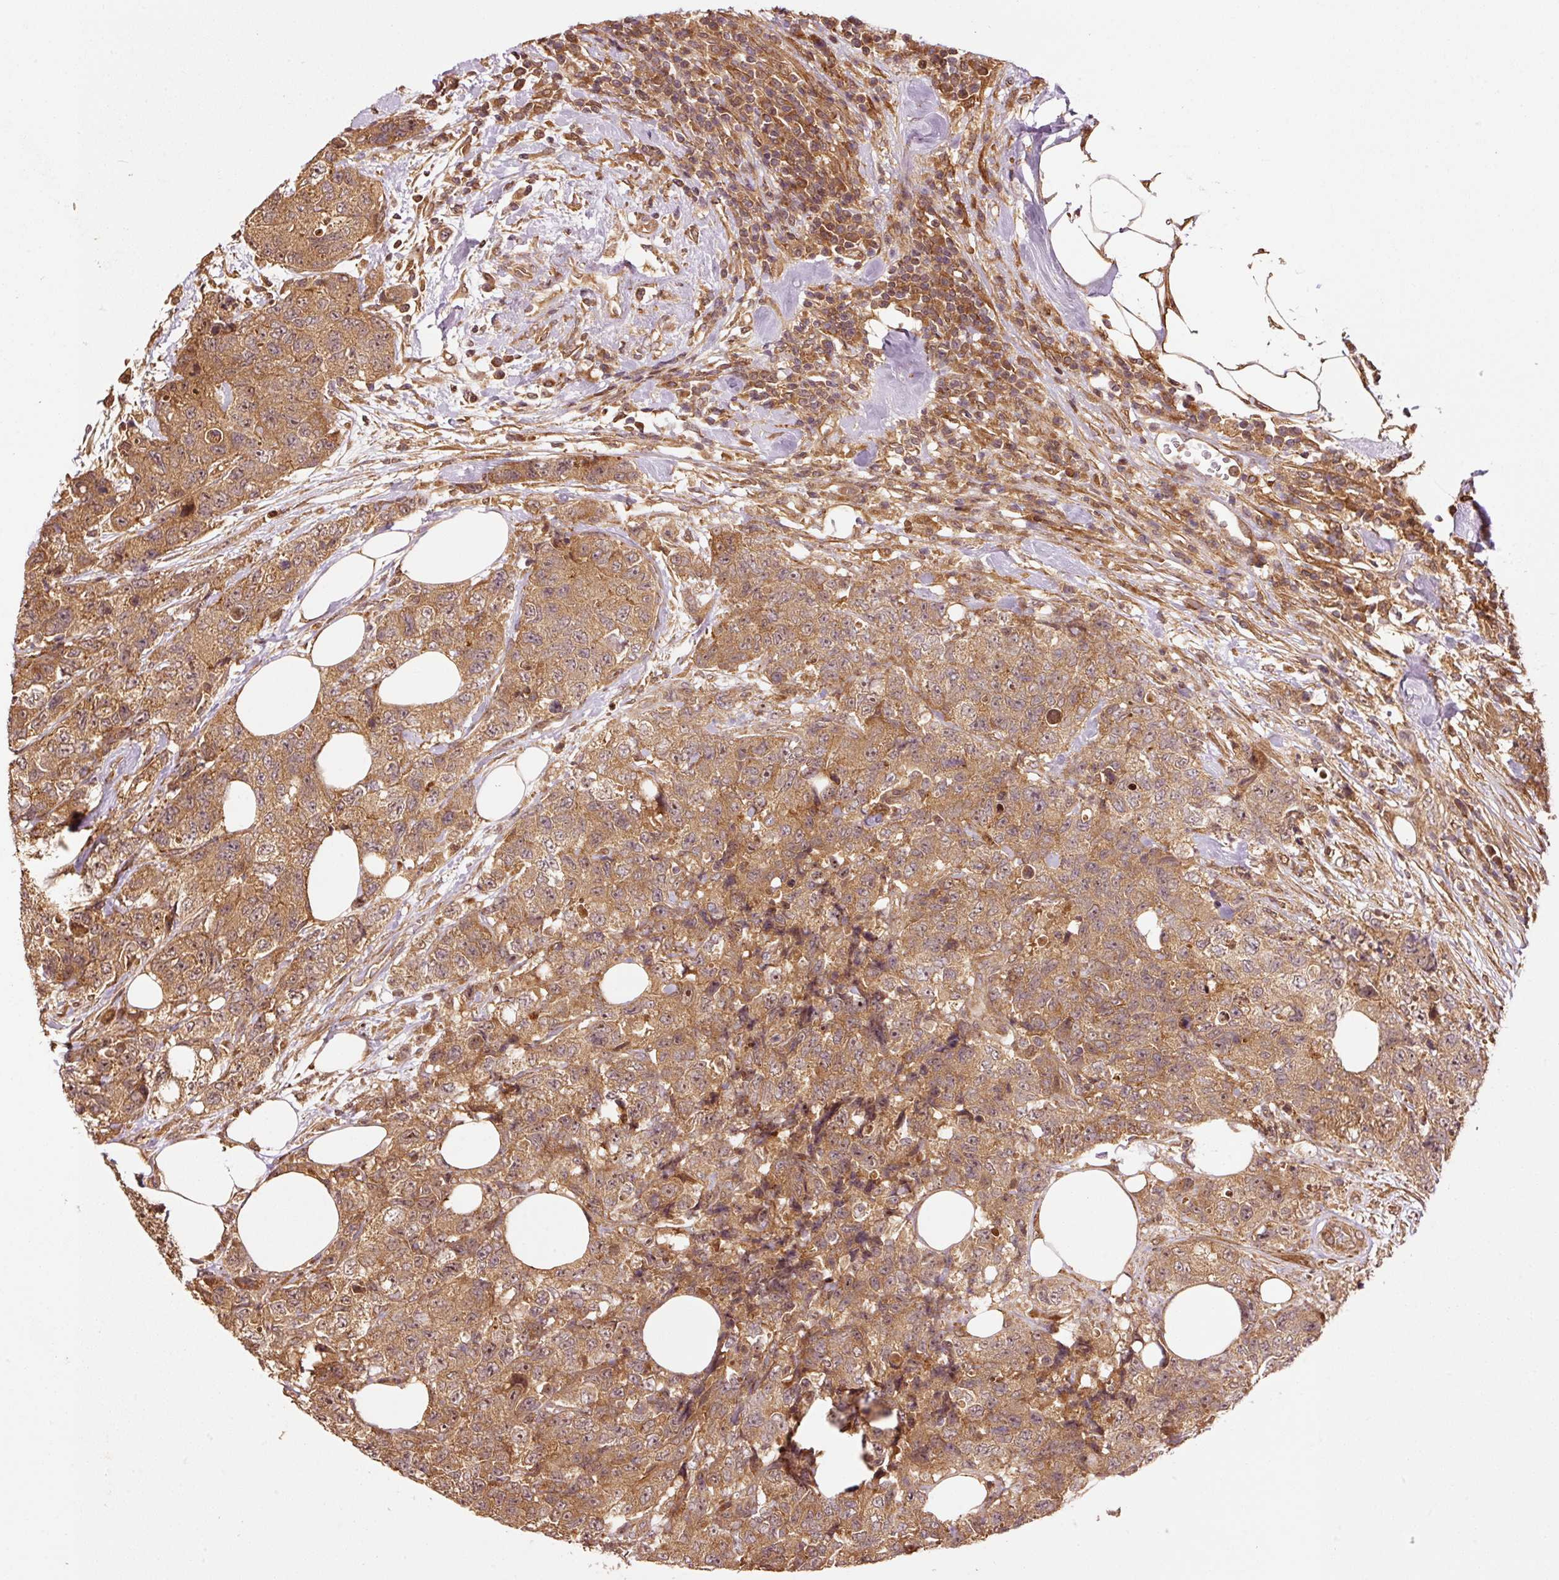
{"staining": {"intensity": "moderate", "quantity": ">75%", "location": "cytoplasmic/membranous,nuclear"}, "tissue": "urothelial cancer", "cell_type": "Tumor cells", "image_type": "cancer", "snomed": [{"axis": "morphology", "description": "Urothelial carcinoma, High grade"}, {"axis": "topography", "description": "Urinary bladder"}], "caption": "Protein staining by immunohistochemistry (IHC) displays moderate cytoplasmic/membranous and nuclear positivity in approximately >75% of tumor cells in urothelial carcinoma (high-grade).", "gene": "OXER1", "patient": {"sex": "female", "age": 78}}